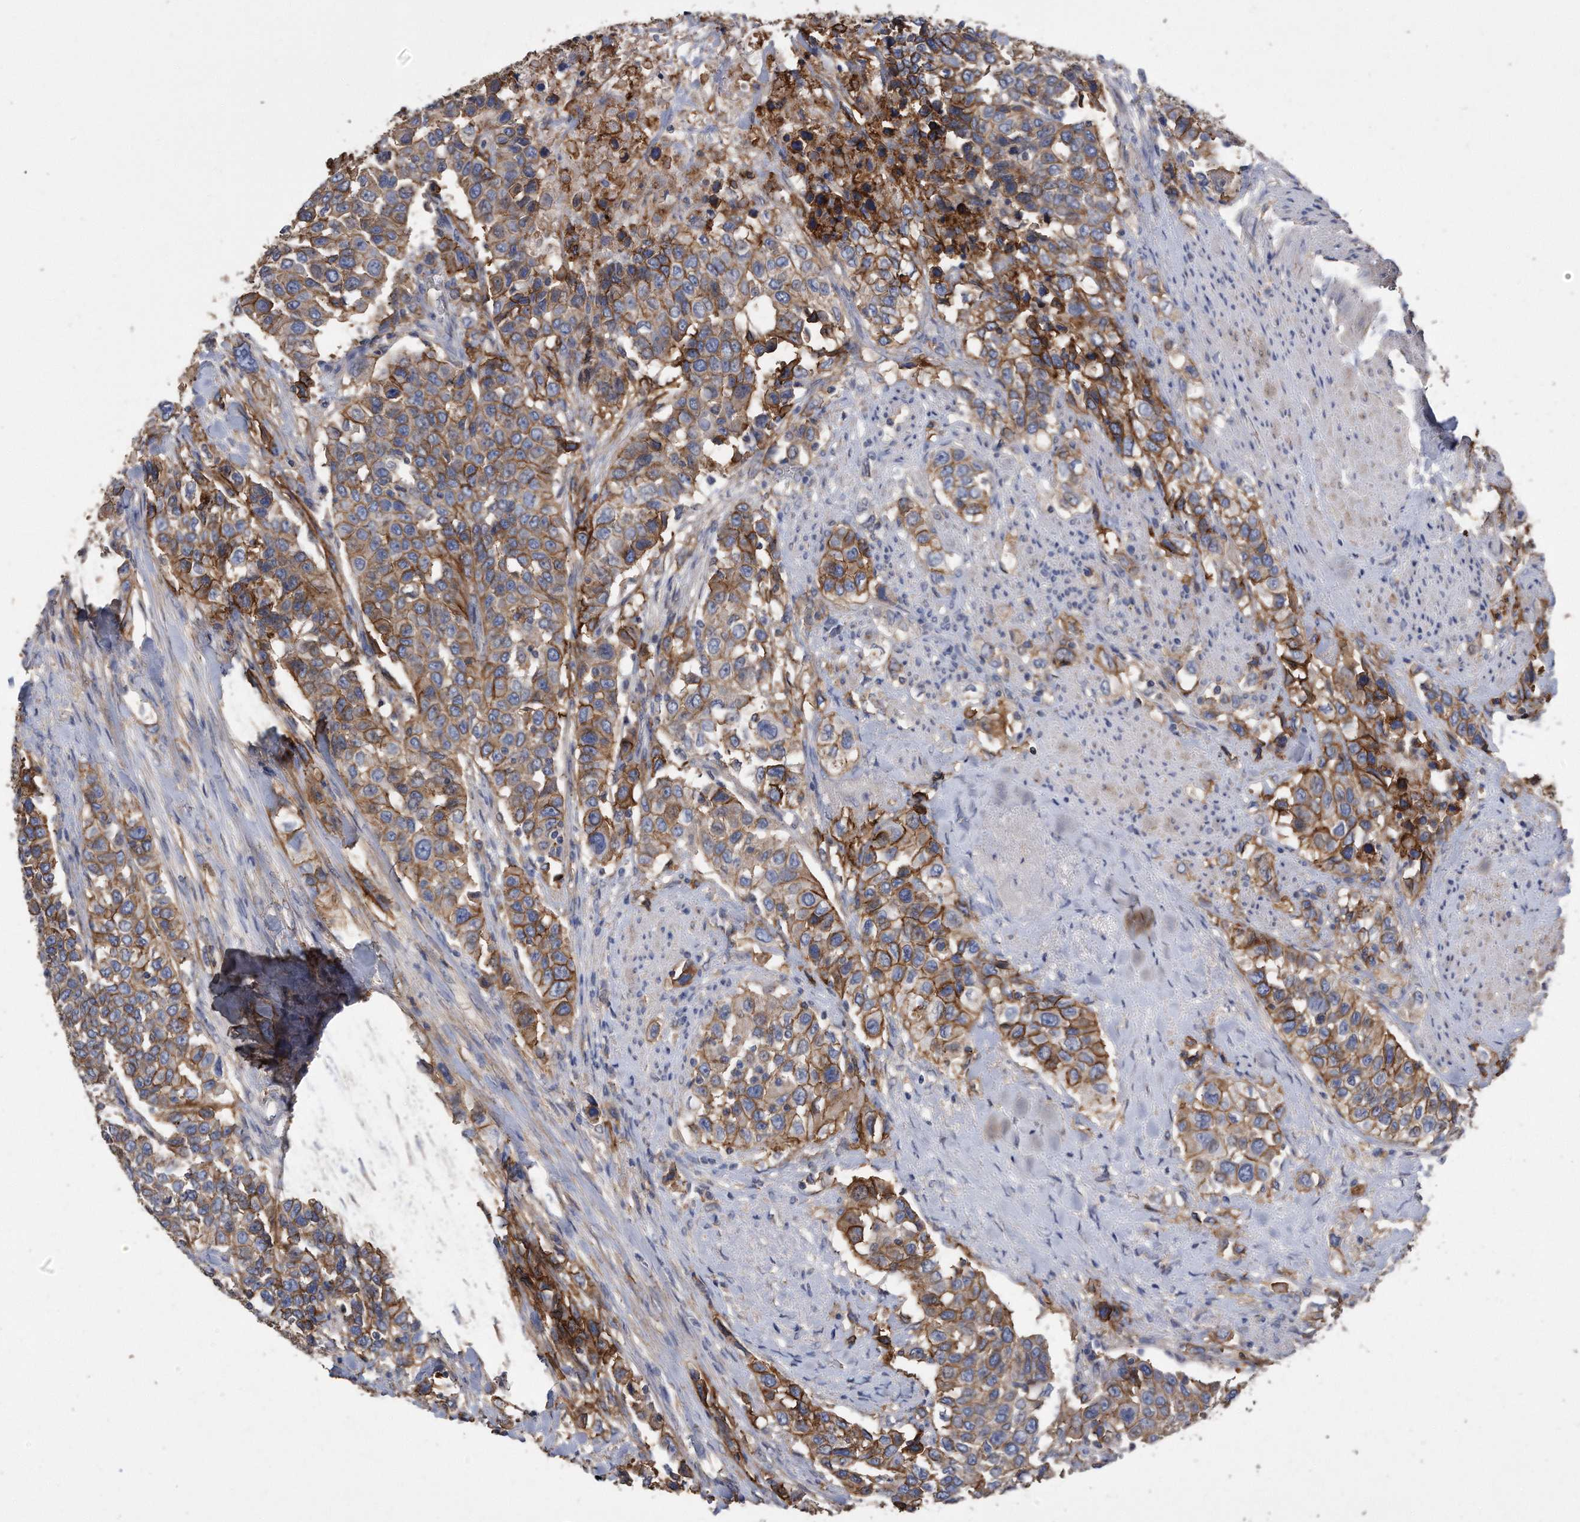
{"staining": {"intensity": "moderate", "quantity": ">75%", "location": "cytoplasmic/membranous"}, "tissue": "urothelial cancer", "cell_type": "Tumor cells", "image_type": "cancer", "snomed": [{"axis": "morphology", "description": "Urothelial carcinoma, High grade"}, {"axis": "topography", "description": "Urinary bladder"}], "caption": "Urothelial carcinoma (high-grade) stained with a brown dye displays moderate cytoplasmic/membranous positive staining in about >75% of tumor cells.", "gene": "CDCP1", "patient": {"sex": "female", "age": 80}}